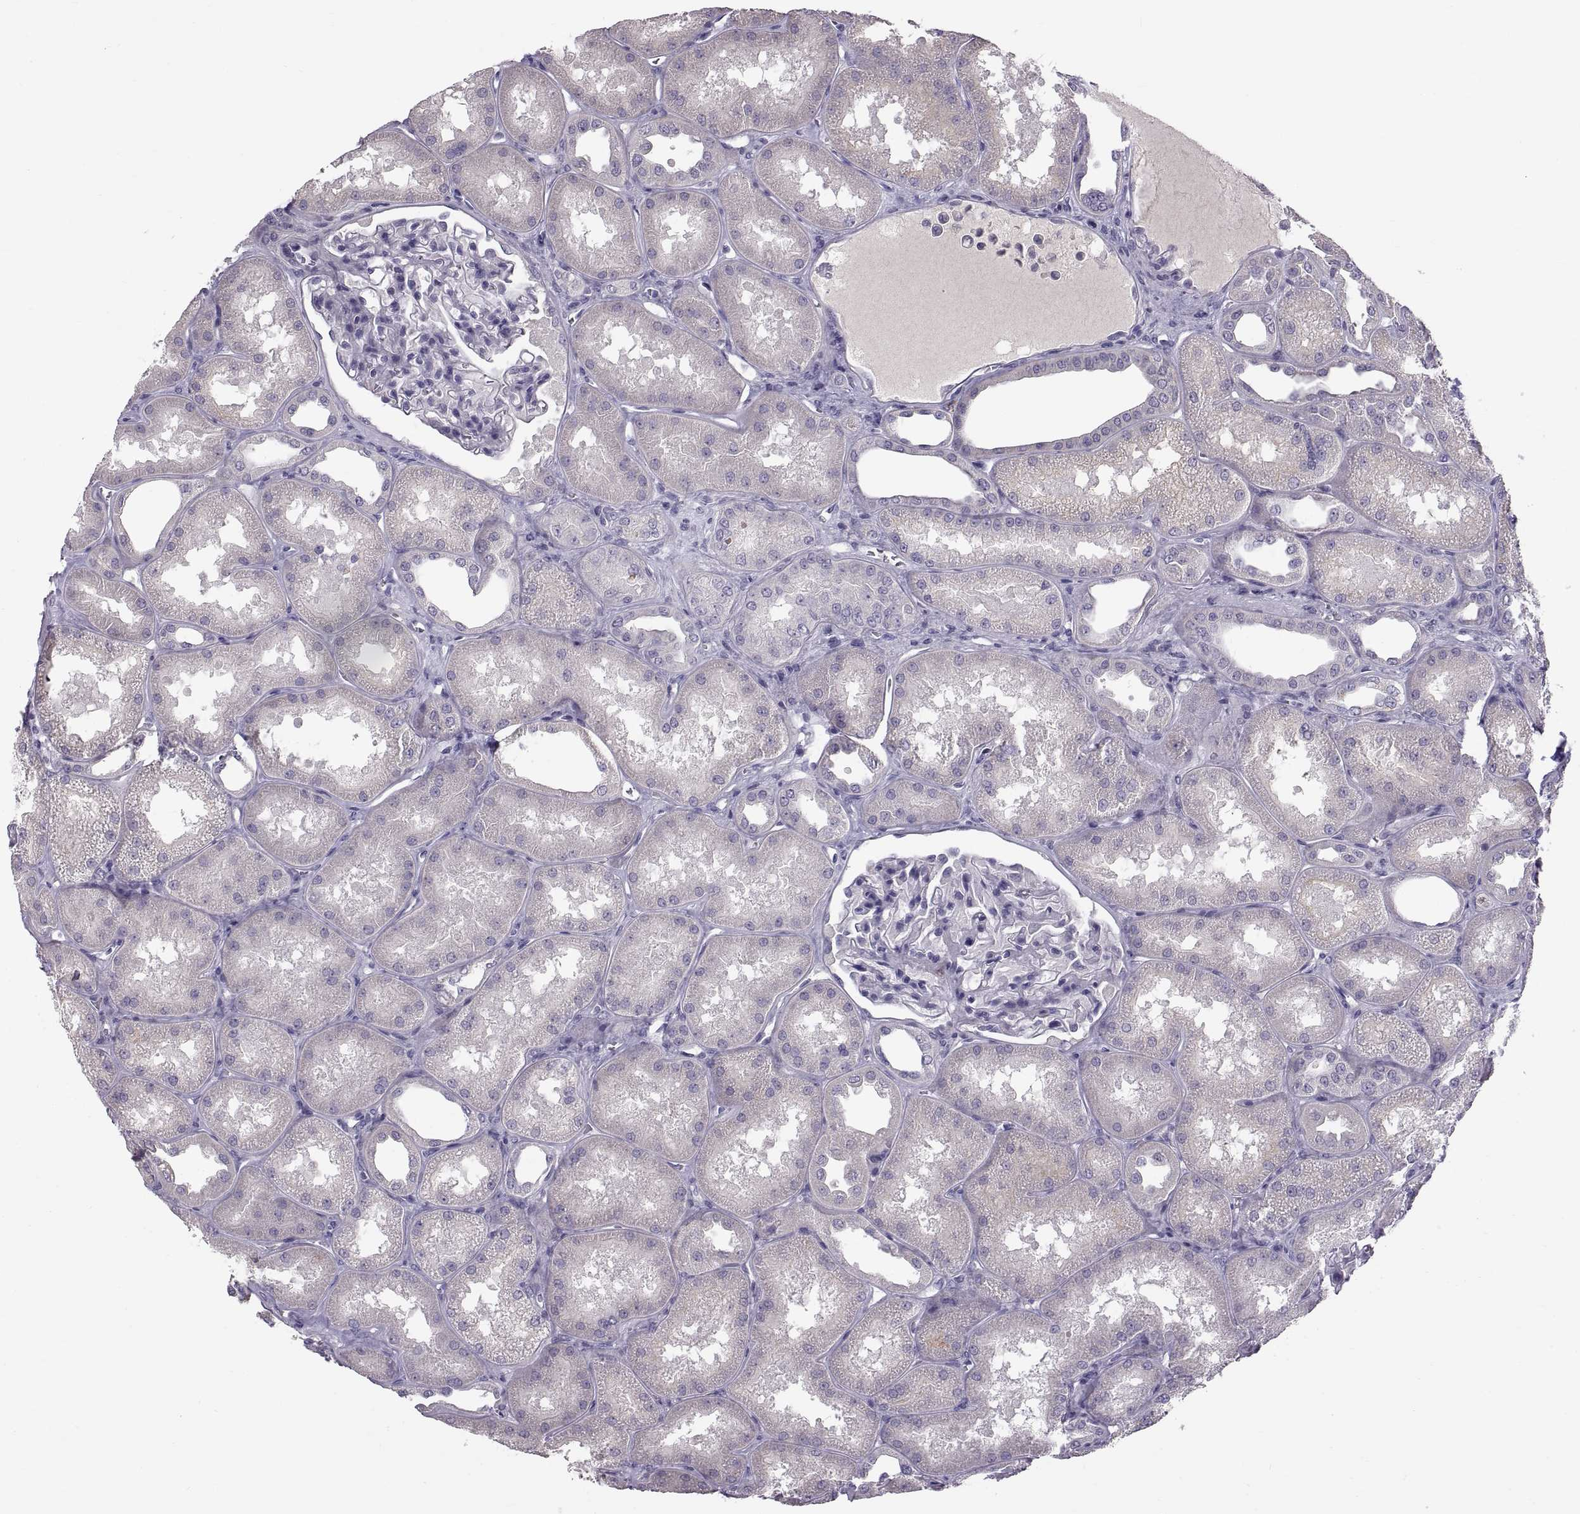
{"staining": {"intensity": "negative", "quantity": "none", "location": "none"}, "tissue": "kidney", "cell_type": "Cells in glomeruli", "image_type": "normal", "snomed": [{"axis": "morphology", "description": "Normal tissue, NOS"}, {"axis": "topography", "description": "Kidney"}], "caption": "IHC of benign kidney displays no expression in cells in glomeruli.", "gene": "WFDC8", "patient": {"sex": "male", "age": 61}}